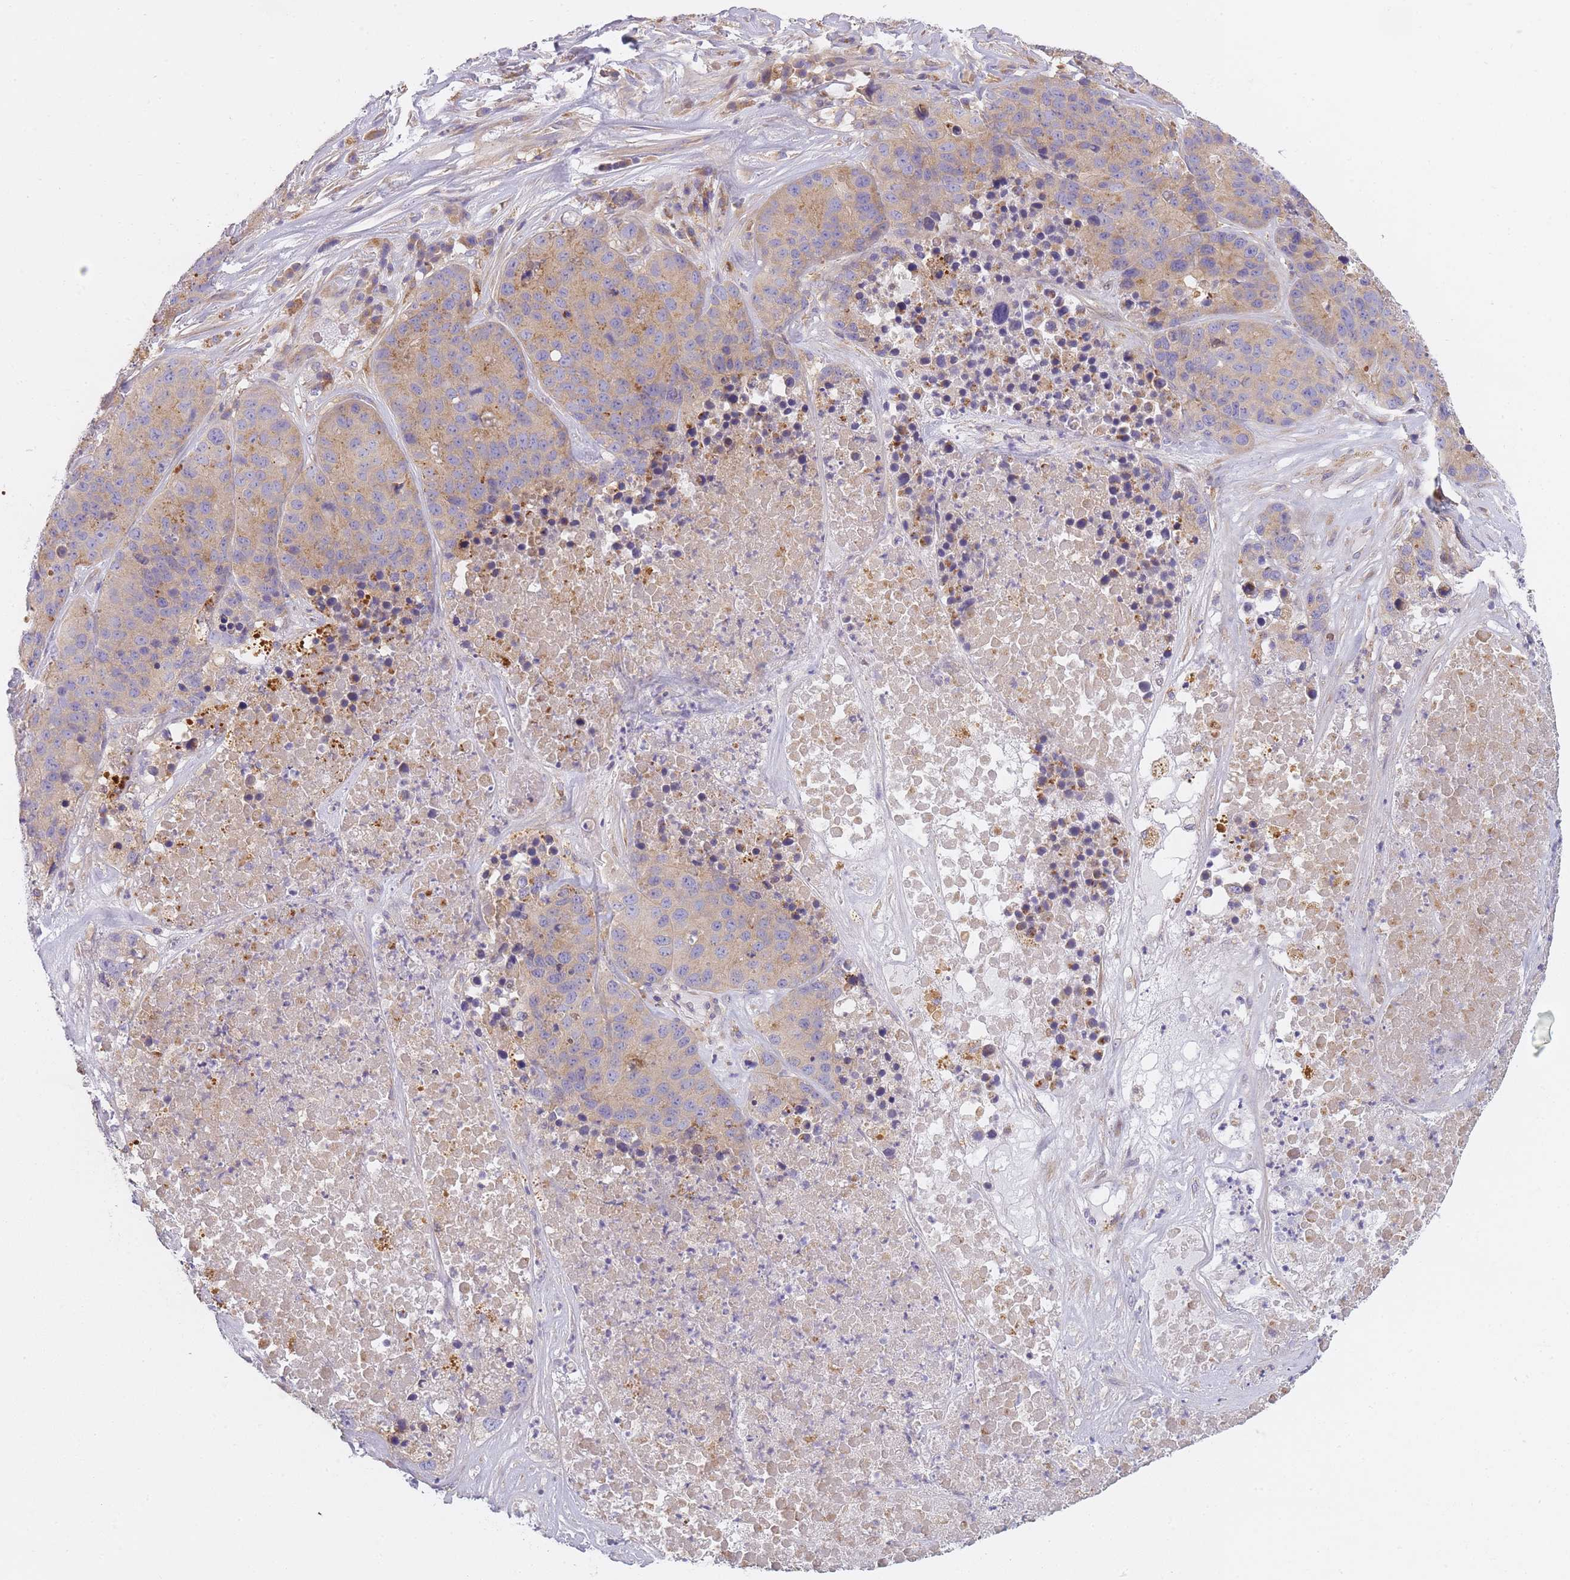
{"staining": {"intensity": "weak", "quantity": "25%-75%", "location": "cytoplasmic/membranous"}, "tissue": "stomach cancer", "cell_type": "Tumor cells", "image_type": "cancer", "snomed": [{"axis": "morphology", "description": "Adenocarcinoma, NOS"}, {"axis": "topography", "description": "Stomach"}], "caption": "High-power microscopy captured an immunohistochemistry (IHC) photomicrograph of adenocarcinoma (stomach), revealing weak cytoplasmic/membranous staining in about 25%-75% of tumor cells.", "gene": "AP3M2", "patient": {"sex": "male", "age": 71}}